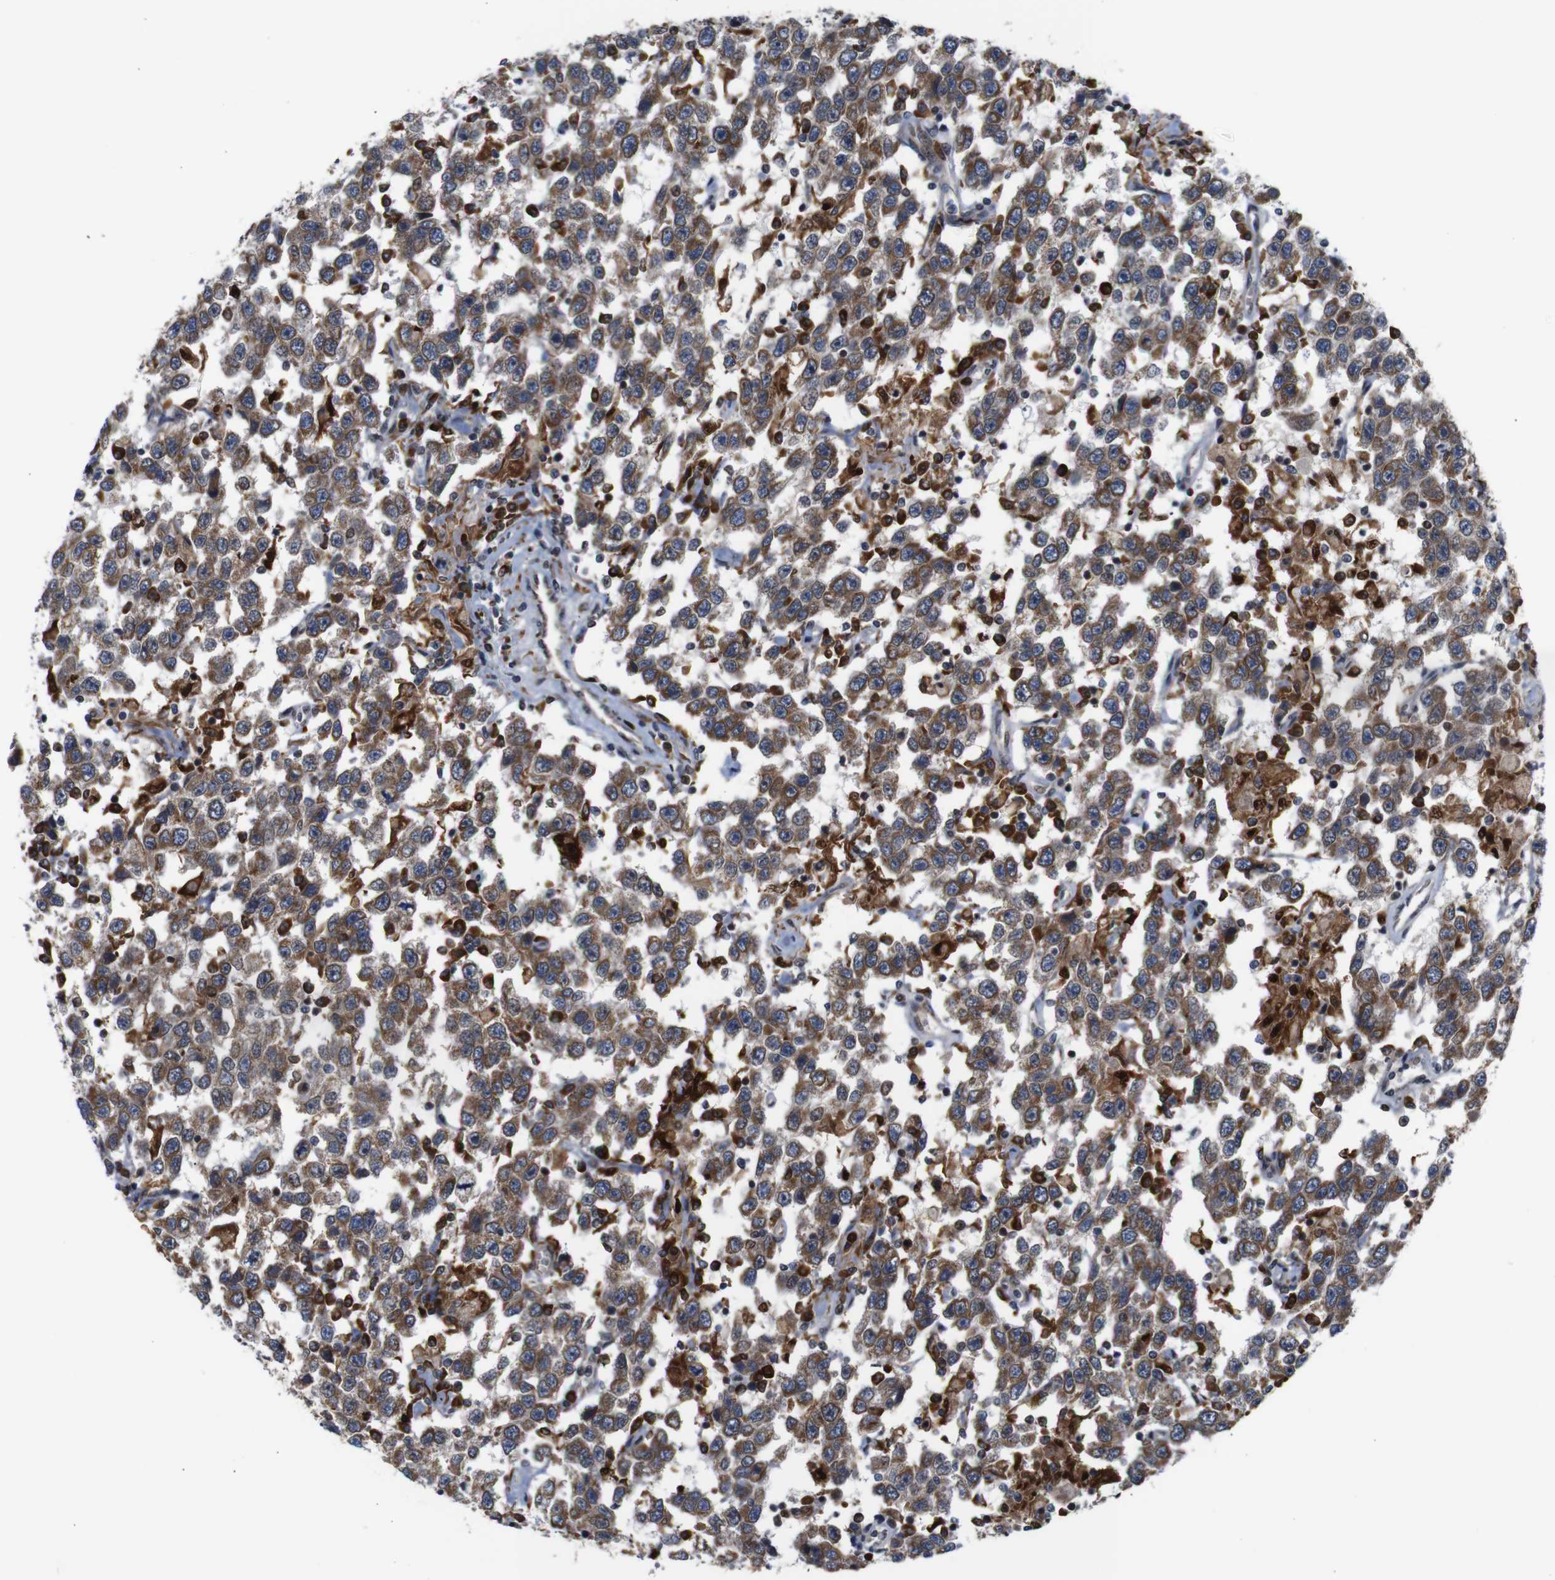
{"staining": {"intensity": "moderate", "quantity": ">75%", "location": "cytoplasmic/membranous"}, "tissue": "testis cancer", "cell_type": "Tumor cells", "image_type": "cancer", "snomed": [{"axis": "morphology", "description": "Seminoma, NOS"}, {"axis": "topography", "description": "Testis"}], "caption": "Moderate cytoplasmic/membranous staining for a protein is present in approximately >75% of tumor cells of seminoma (testis) using immunohistochemistry (IHC).", "gene": "PTPN1", "patient": {"sex": "male", "age": 41}}